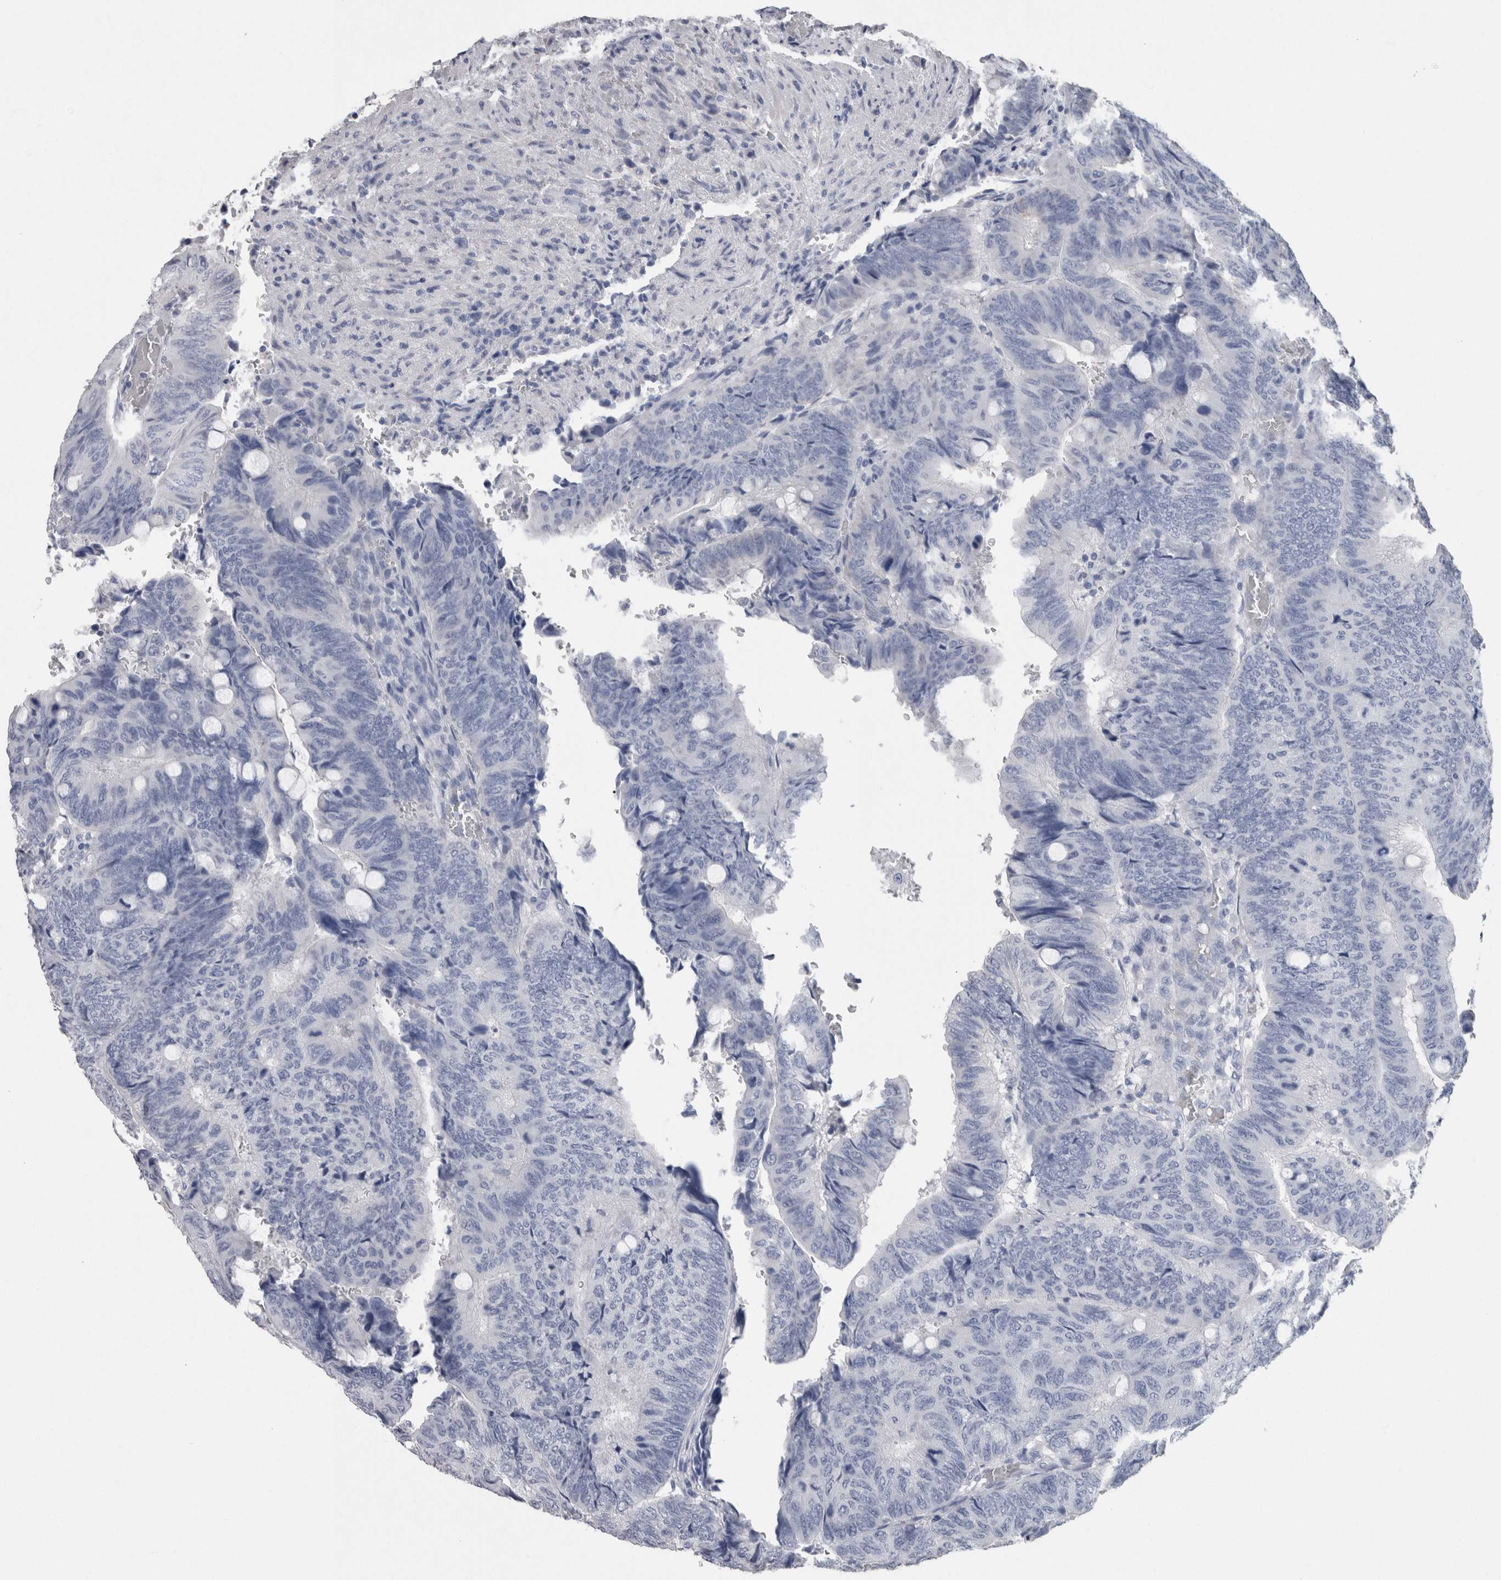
{"staining": {"intensity": "negative", "quantity": "none", "location": "none"}, "tissue": "colorectal cancer", "cell_type": "Tumor cells", "image_type": "cancer", "snomed": [{"axis": "morphology", "description": "Normal tissue, NOS"}, {"axis": "morphology", "description": "Adenocarcinoma, NOS"}, {"axis": "topography", "description": "Rectum"}, {"axis": "topography", "description": "Peripheral nerve tissue"}], "caption": "Colorectal cancer (adenocarcinoma) was stained to show a protein in brown. There is no significant positivity in tumor cells. Nuclei are stained in blue.", "gene": "CA8", "patient": {"sex": "male", "age": 92}}